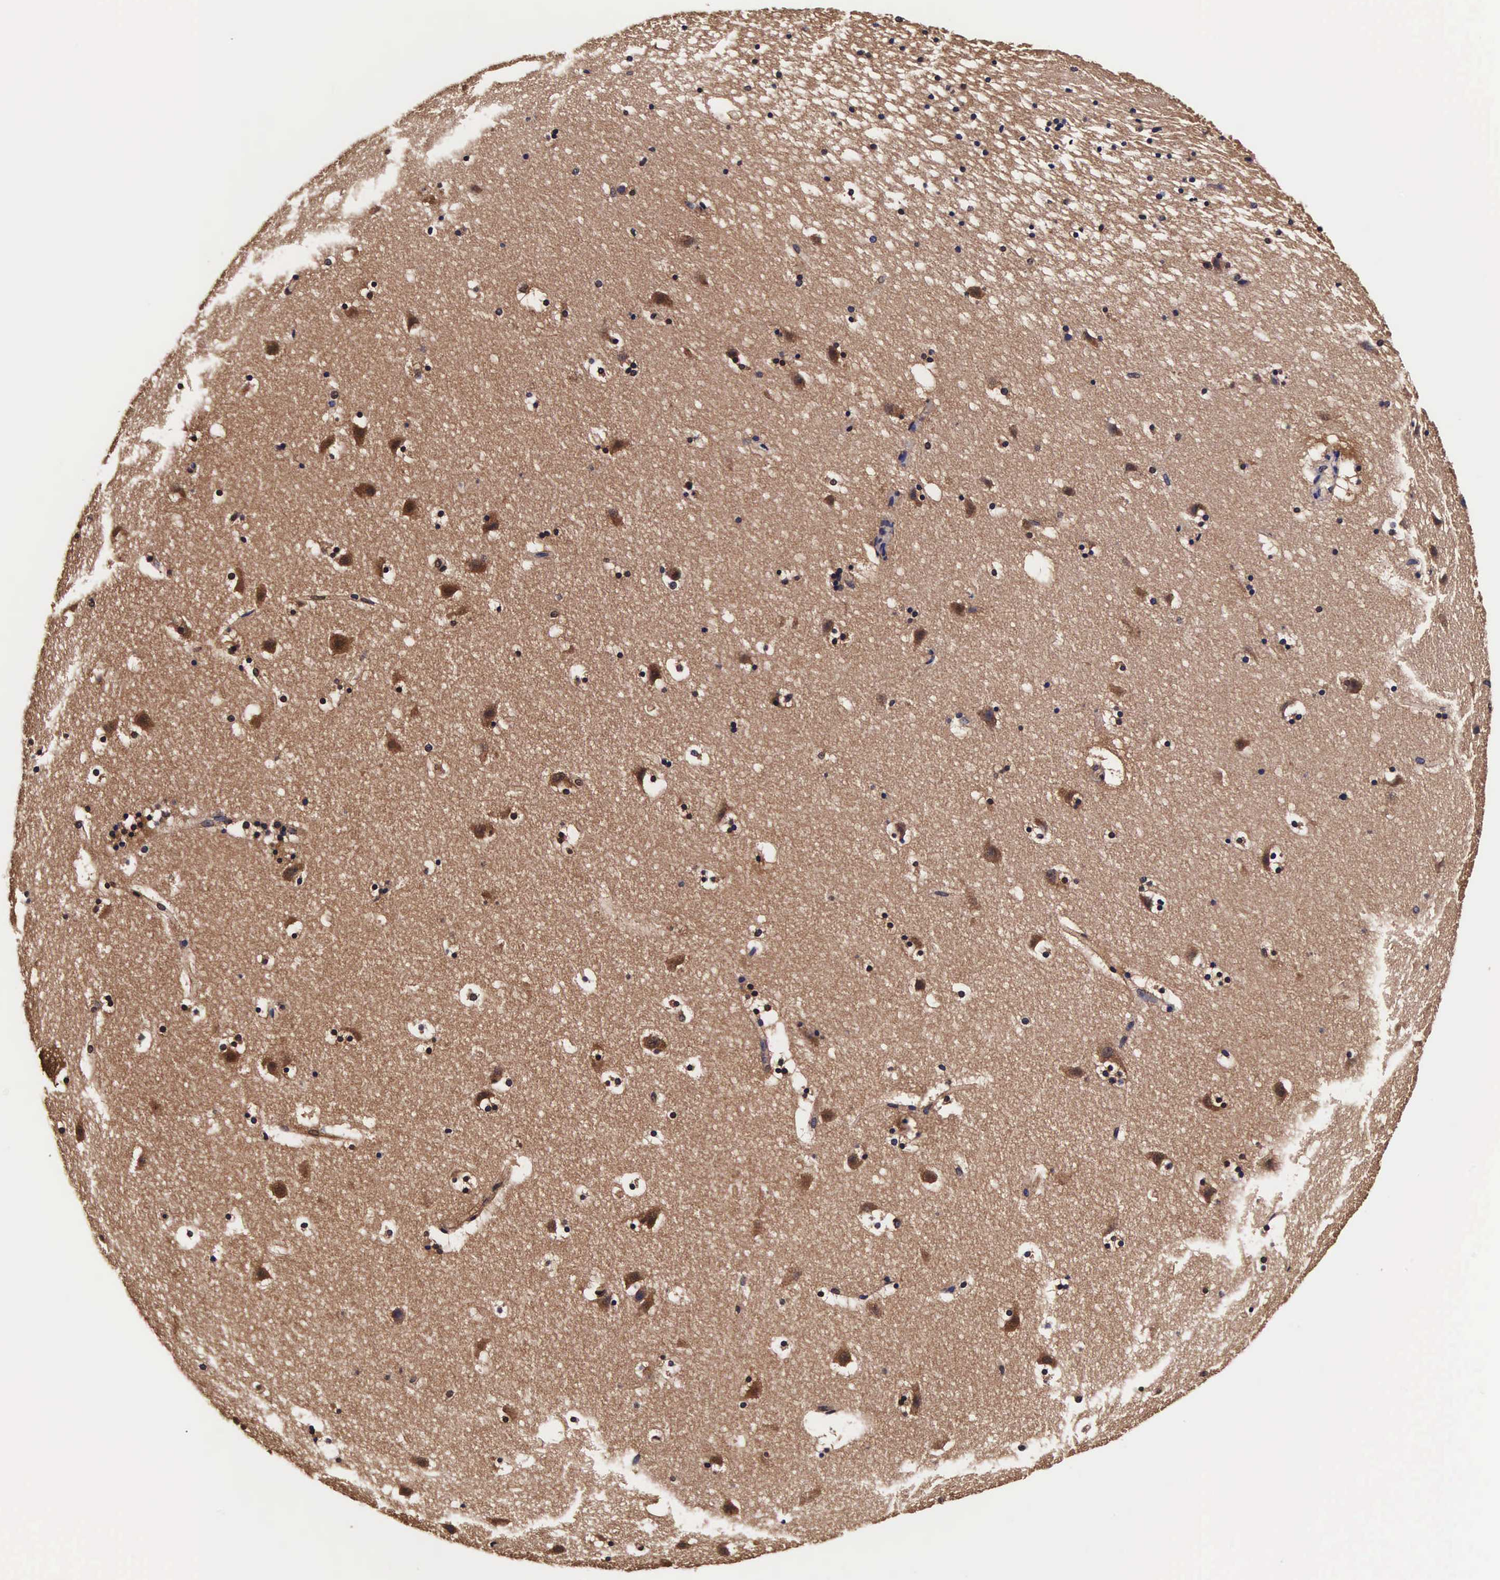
{"staining": {"intensity": "strong", "quantity": ">75%", "location": "cytoplasmic/membranous,nuclear"}, "tissue": "caudate", "cell_type": "Glial cells", "image_type": "normal", "snomed": [{"axis": "morphology", "description": "Normal tissue, NOS"}, {"axis": "topography", "description": "Lateral ventricle wall"}], "caption": "A brown stain labels strong cytoplasmic/membranous,nuclear expression of a protein in glial cells of unremarkable caudate. The staining was performed using DAB (3,3'-diaminobenzidine) to visualize the protein expression in brown, while the nuclei were stained in blue with hematoxylin (Magnification: 20x).", "gene": "TECPR2", "patient": {"sex": "male", "age": 45}}